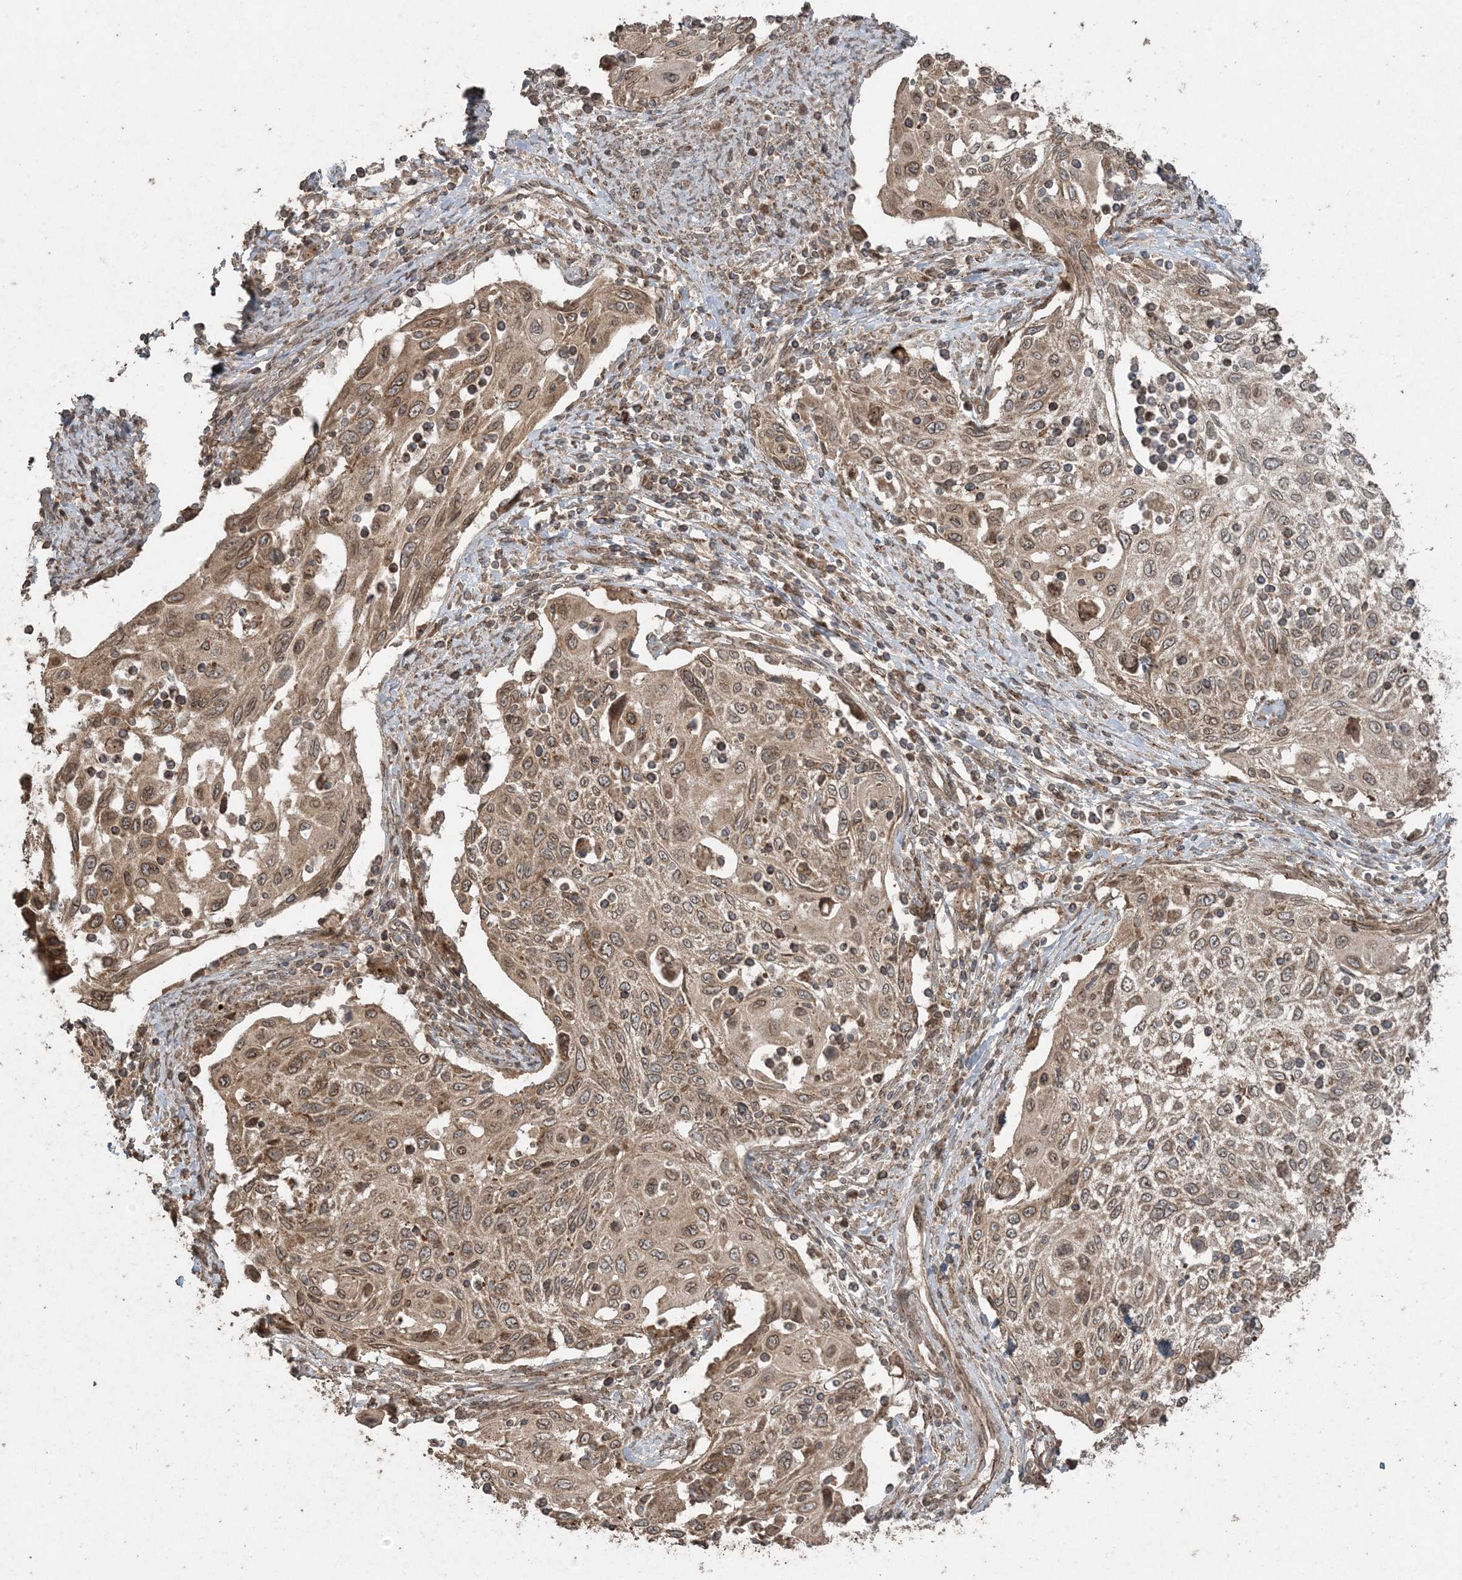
{"staining": {"intensity": "moderate", "quantity": ">75%", "location": "cytoplasmic/membranous,nuclear"}, "tissue": "cervical cancer", "cell_type": "Tumor cells", "image_type": "cancer", "snomed": [{"axis": "morphology", "description": "Squamous cell carcinoma, NOS"}, {"axis": "topography", "description": "Cervix"}], "caption": "Squamous cell carcinoma (cervical) stained for a protein exhibits moderate cytoplasmic/membranous and nuclear positivity in tumor cells.", "gene": "DDX19B", "patient": {"sex": "female", "age": 70}}